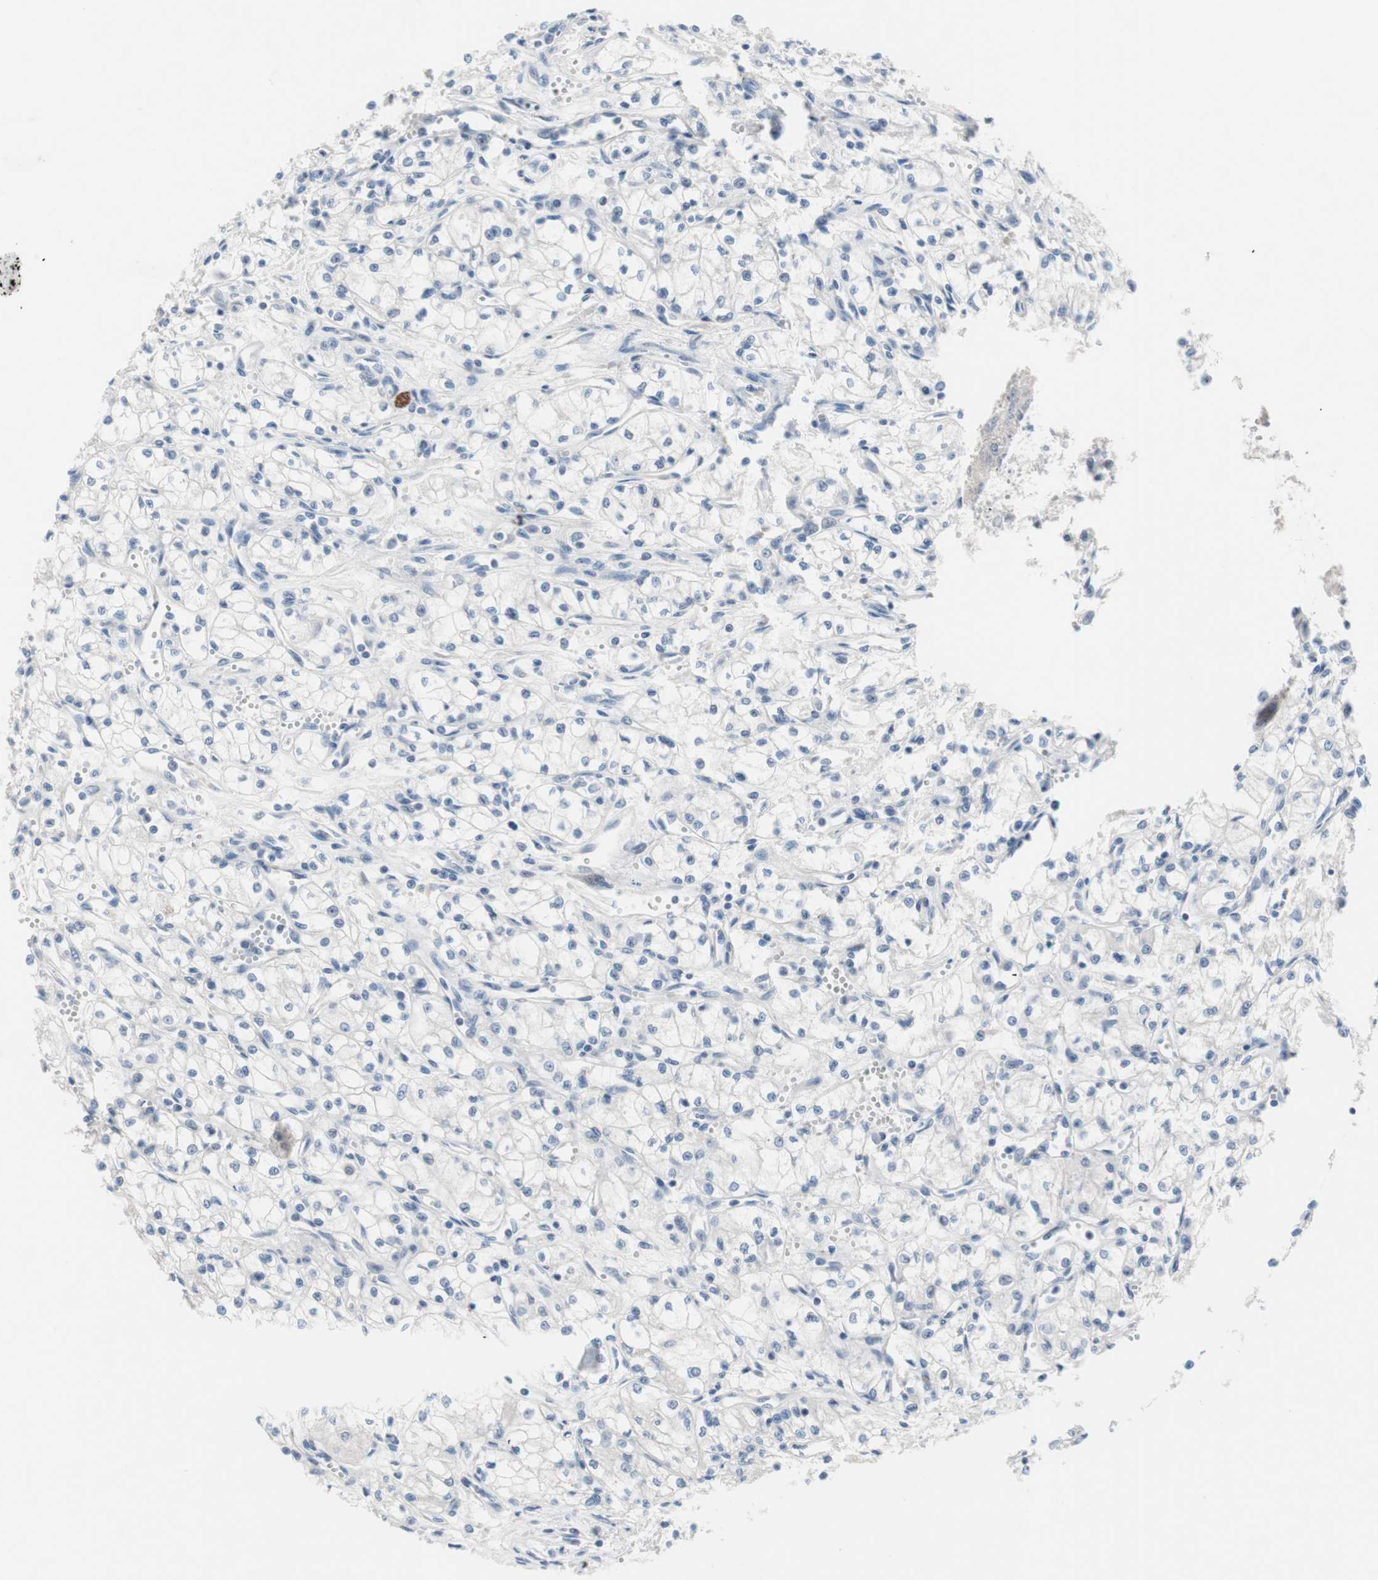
{"staining": {"intensity": "negative", "quantity": "none", "location": "none"}, "tissue": "renal cancer", "cell_type": "Tumor cells", "image_type": "cancer", "snomed": [{"axis": "morphology", "description": "Normal tissue, NOS"}, {"axis": "morphology", "description": "Adenocarcinoma, NOS"}, {"axis": "topography", "description": "Kidney"}], "caption": "Adenocarcinoma (renal) stained for a protein using immunohistochemistry (IHC) shows no staining tumor cells.", "gene": "ULBP1", "patient": {"sex": "male", "age": 59}}